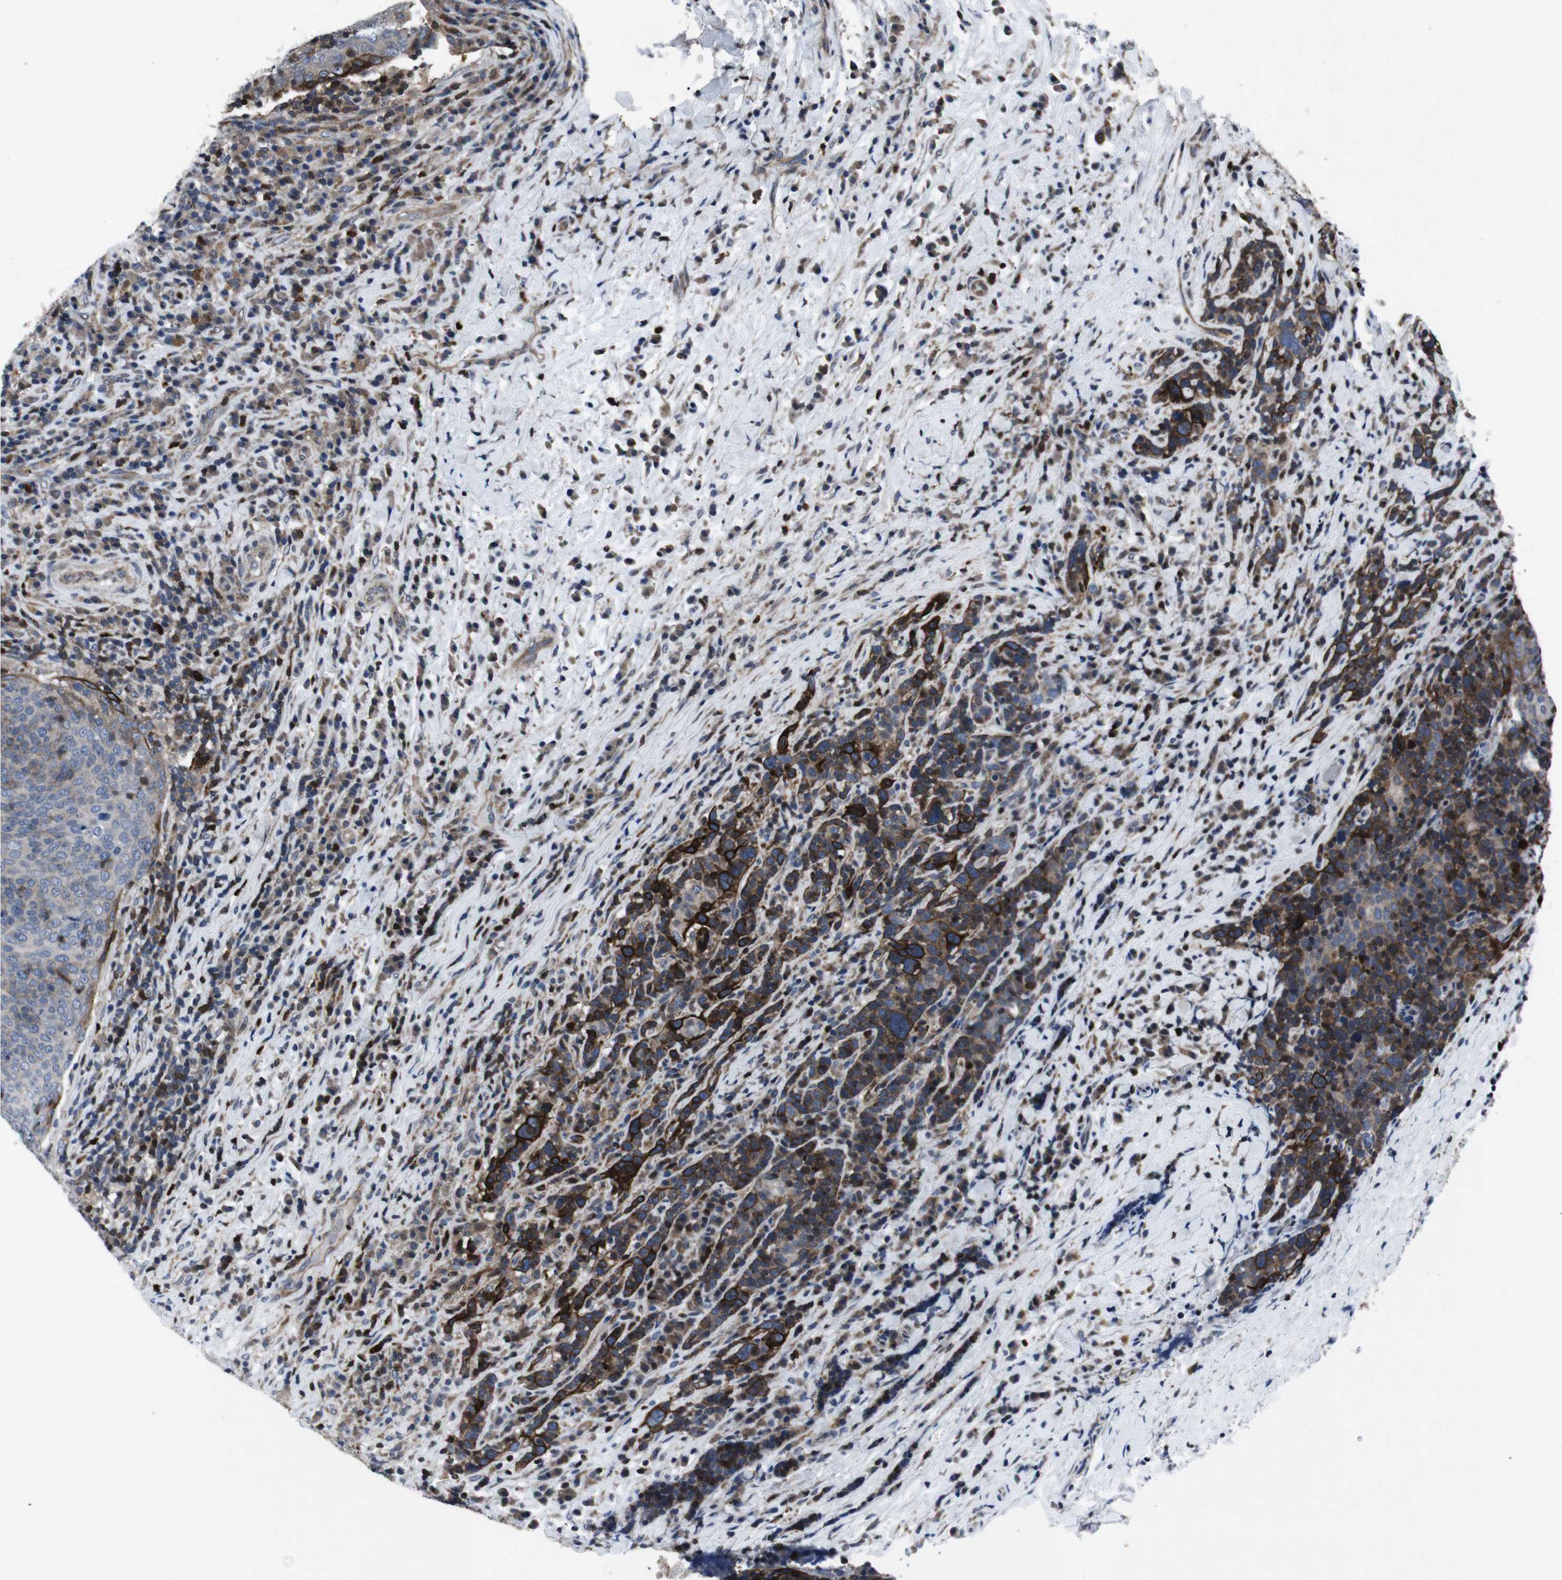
{"staining": {"intensity": "moderate", "quantity": "25%-75%", "location": "cytoplasmic/membranous"}, "tissue": "head and neck cancer", "cell_type": "Tumor cells", "image_type": "cancer", "snomed": [{"axis": "morphology", "description": "Squamous cell carcinoma, NOS"}, {"axis": "morphology", "description": "Squamous cell carcinoma, metastatic, NOS"}, {"axis": "topography", "description": "Lymph node"}, {"axis": "topography", "description": "Head-Neck"}], "caption": "Protein expression analysis of human head and neck cancer (metastatic squamous cell carcinoma) reveals moderate cytoplasmic/membranous positivity in about 25%-75% of tumor cells.", "gene": "STAT4", "patient": {"sex": "male", "age": 62}}